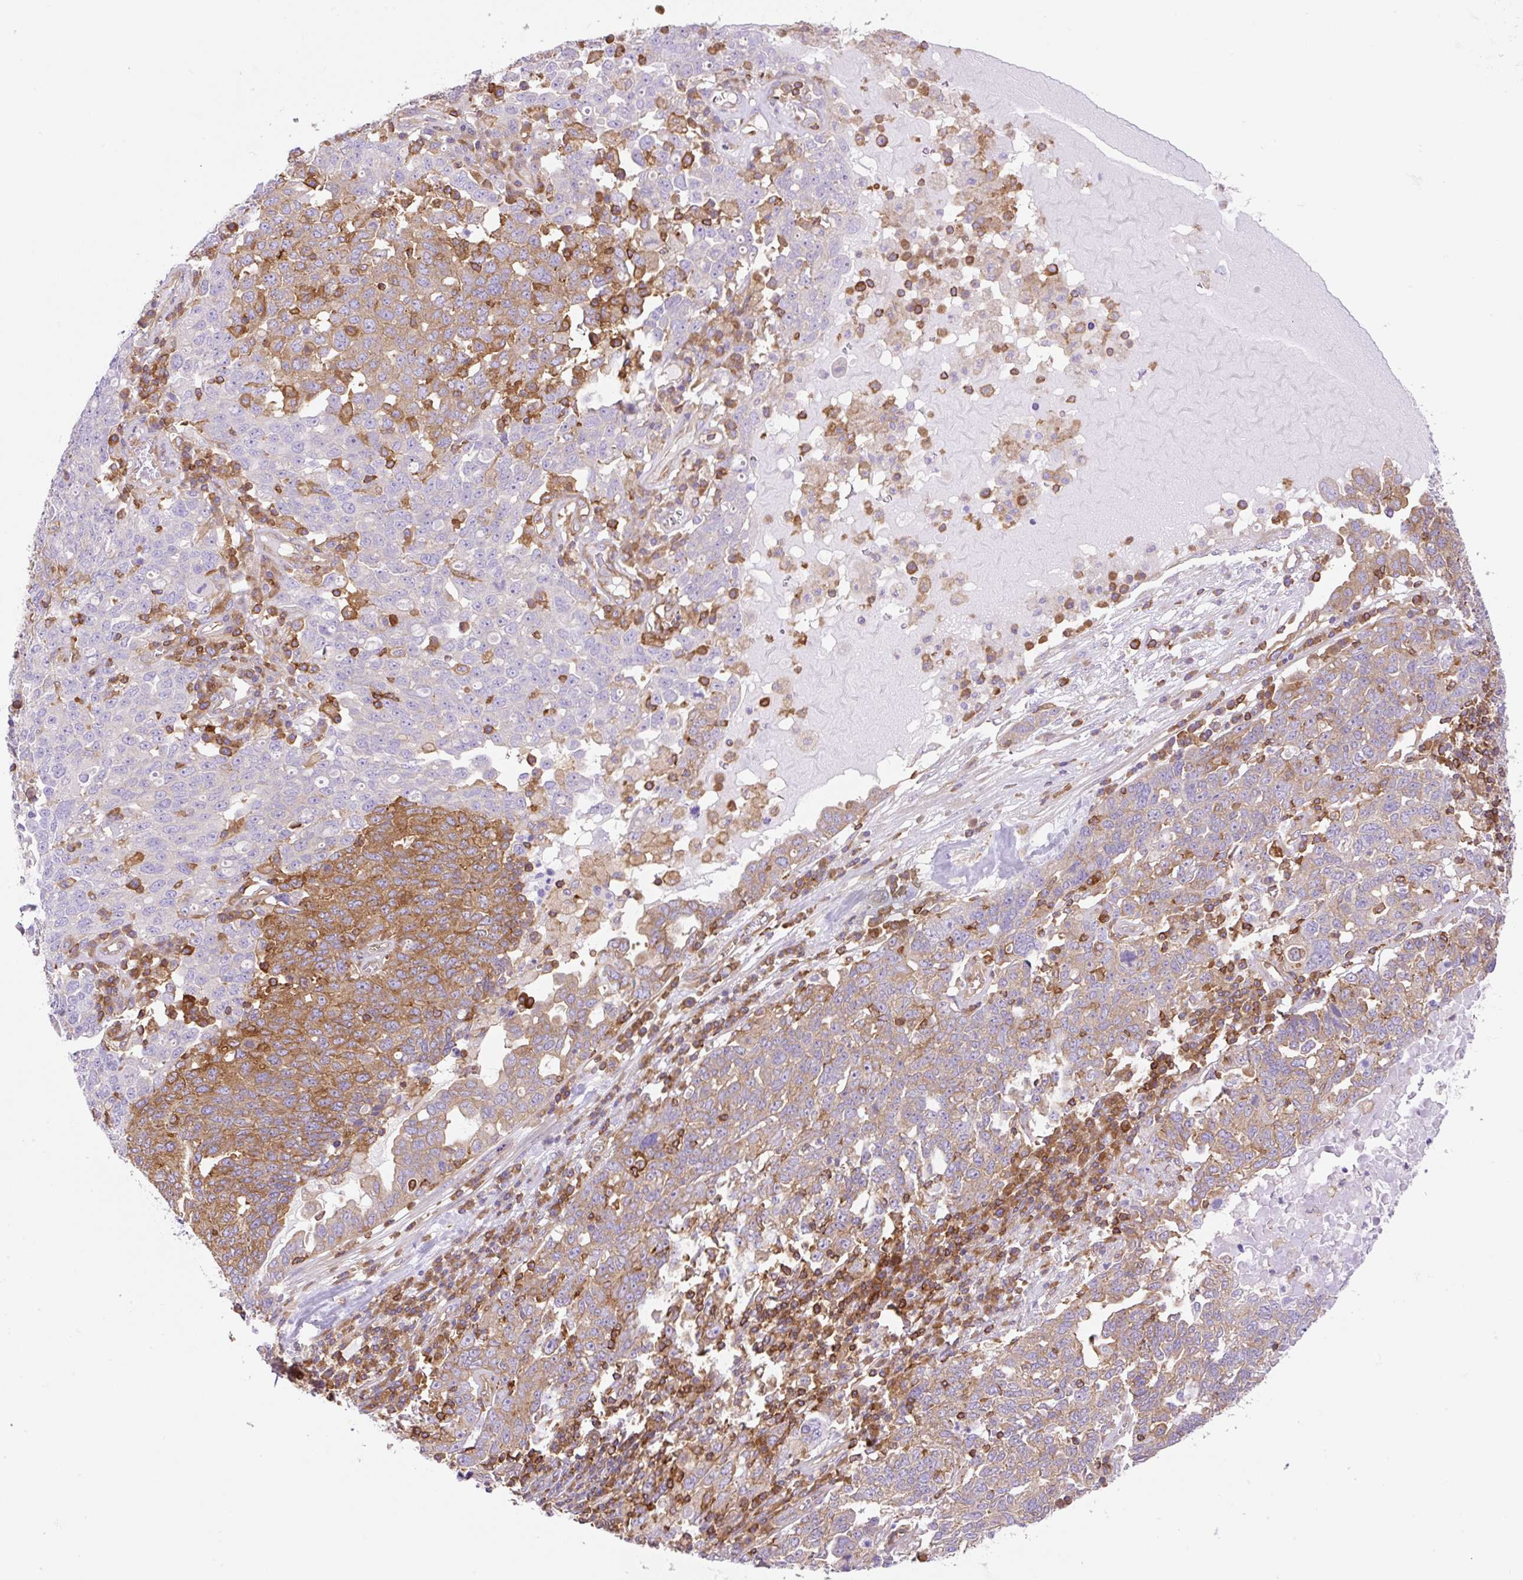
{"staining": {"intensity": "moderate", "quantity": "25%-75%", "location": "cytoplasmic/membranous"}, "tissue": "ovarian cancer", "cell_type": "Tumor cells", "image_type": "cancer", "snomed": [{"axis": "morphology", "description": "Carcinoma, endometroid"}, {"axis": "topography", "description": "Ovary"}], "caption": "Protein staining displays moderate cytoplasmic/membranous expression in approximately 25%-75% of tumor cells in ovarian endometroid carcinoma. (brown staining indicates protein expression, while blue staining denotes nuclei).", "gene": "DNM2", "patient": {"sex": "female", "age": 62}}